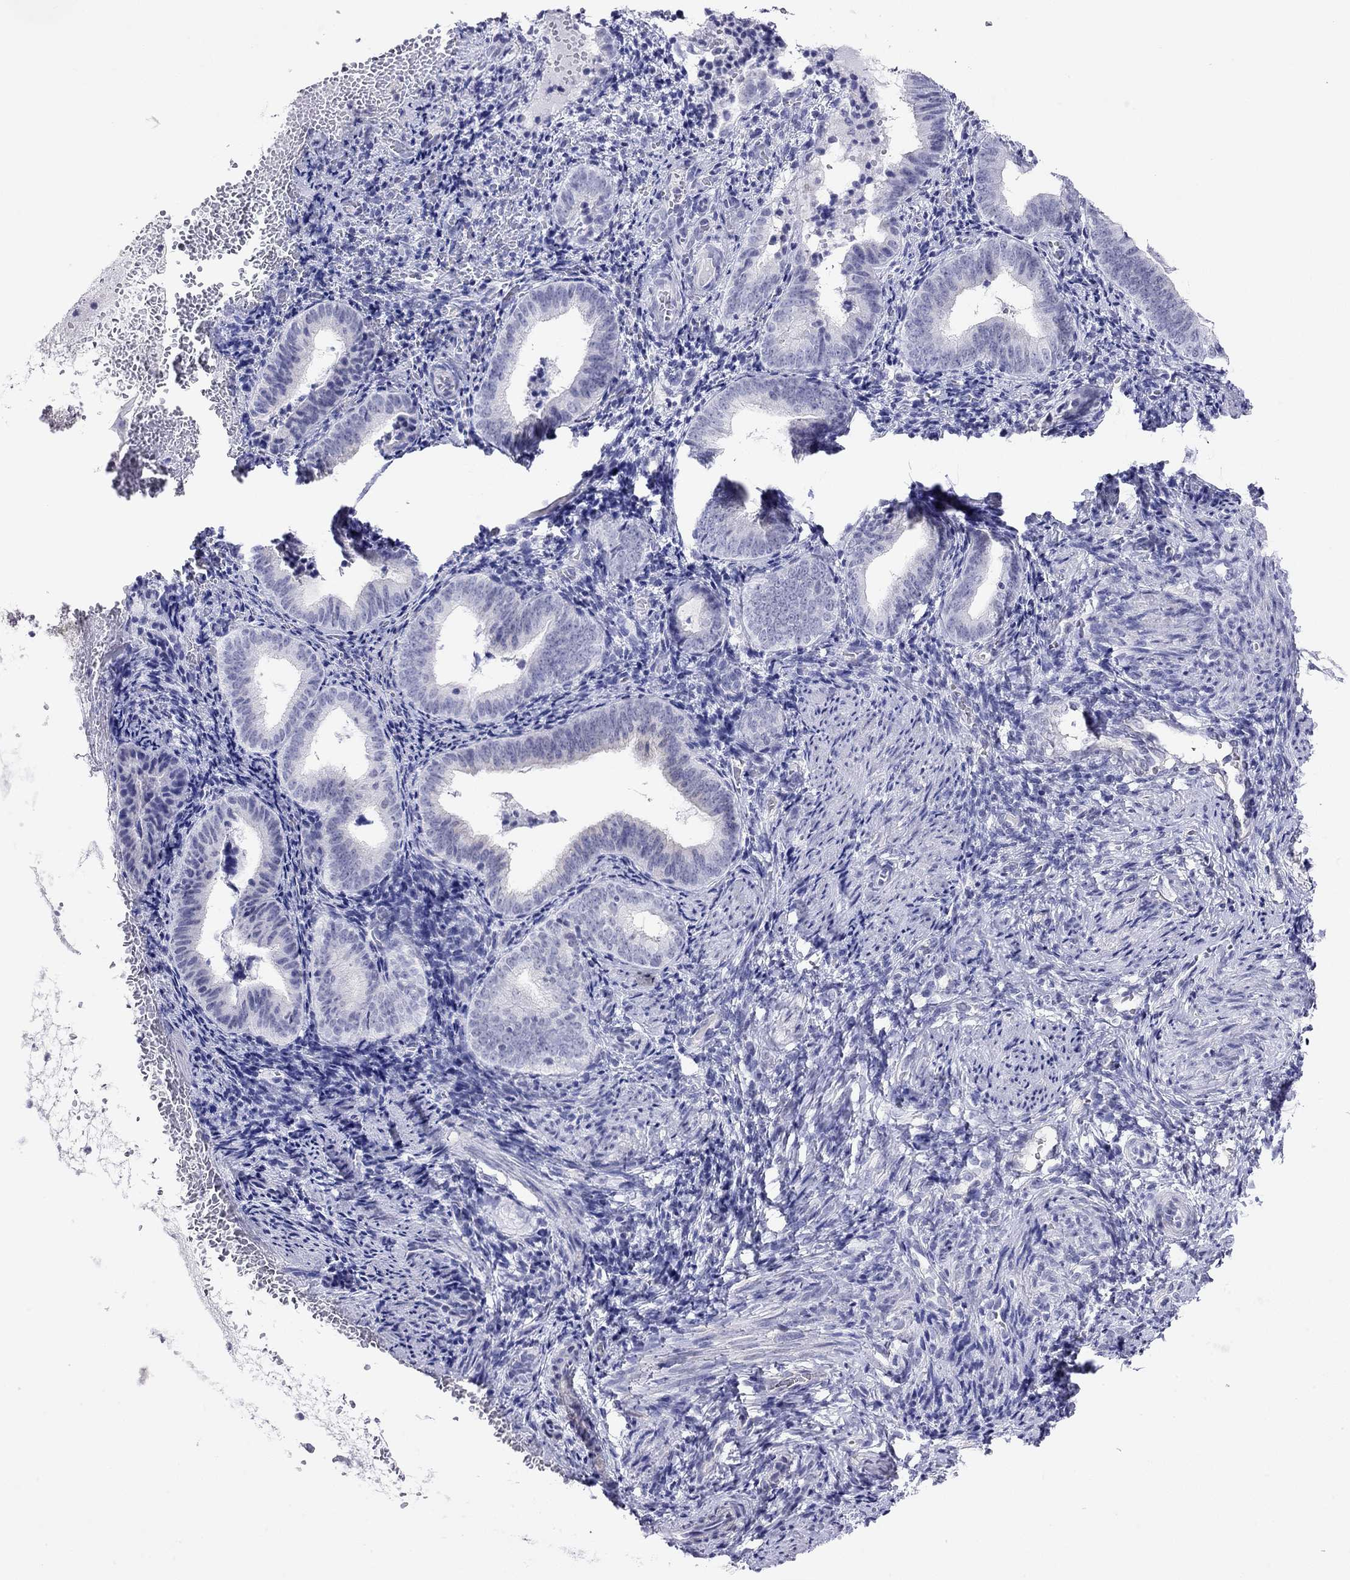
{"staining": {"intensity": "negative", "quantity": "none", "location": "none"}, "tissue": "endometrium", "cell_type": "Cells in endometrial stroma", "image_type": "normal", "snomed": [{"axis": "morphology", "description": "Normal tissue, NOS"}, {"axis": "topography", "description": "Endometrium"}], "caption": "Immunohistochemistry of unremarkable endometrium reveals no staining in cells in endometrial stroma.", "gene": "MYMX", "patient": {"sex": "female", "age": 42}}